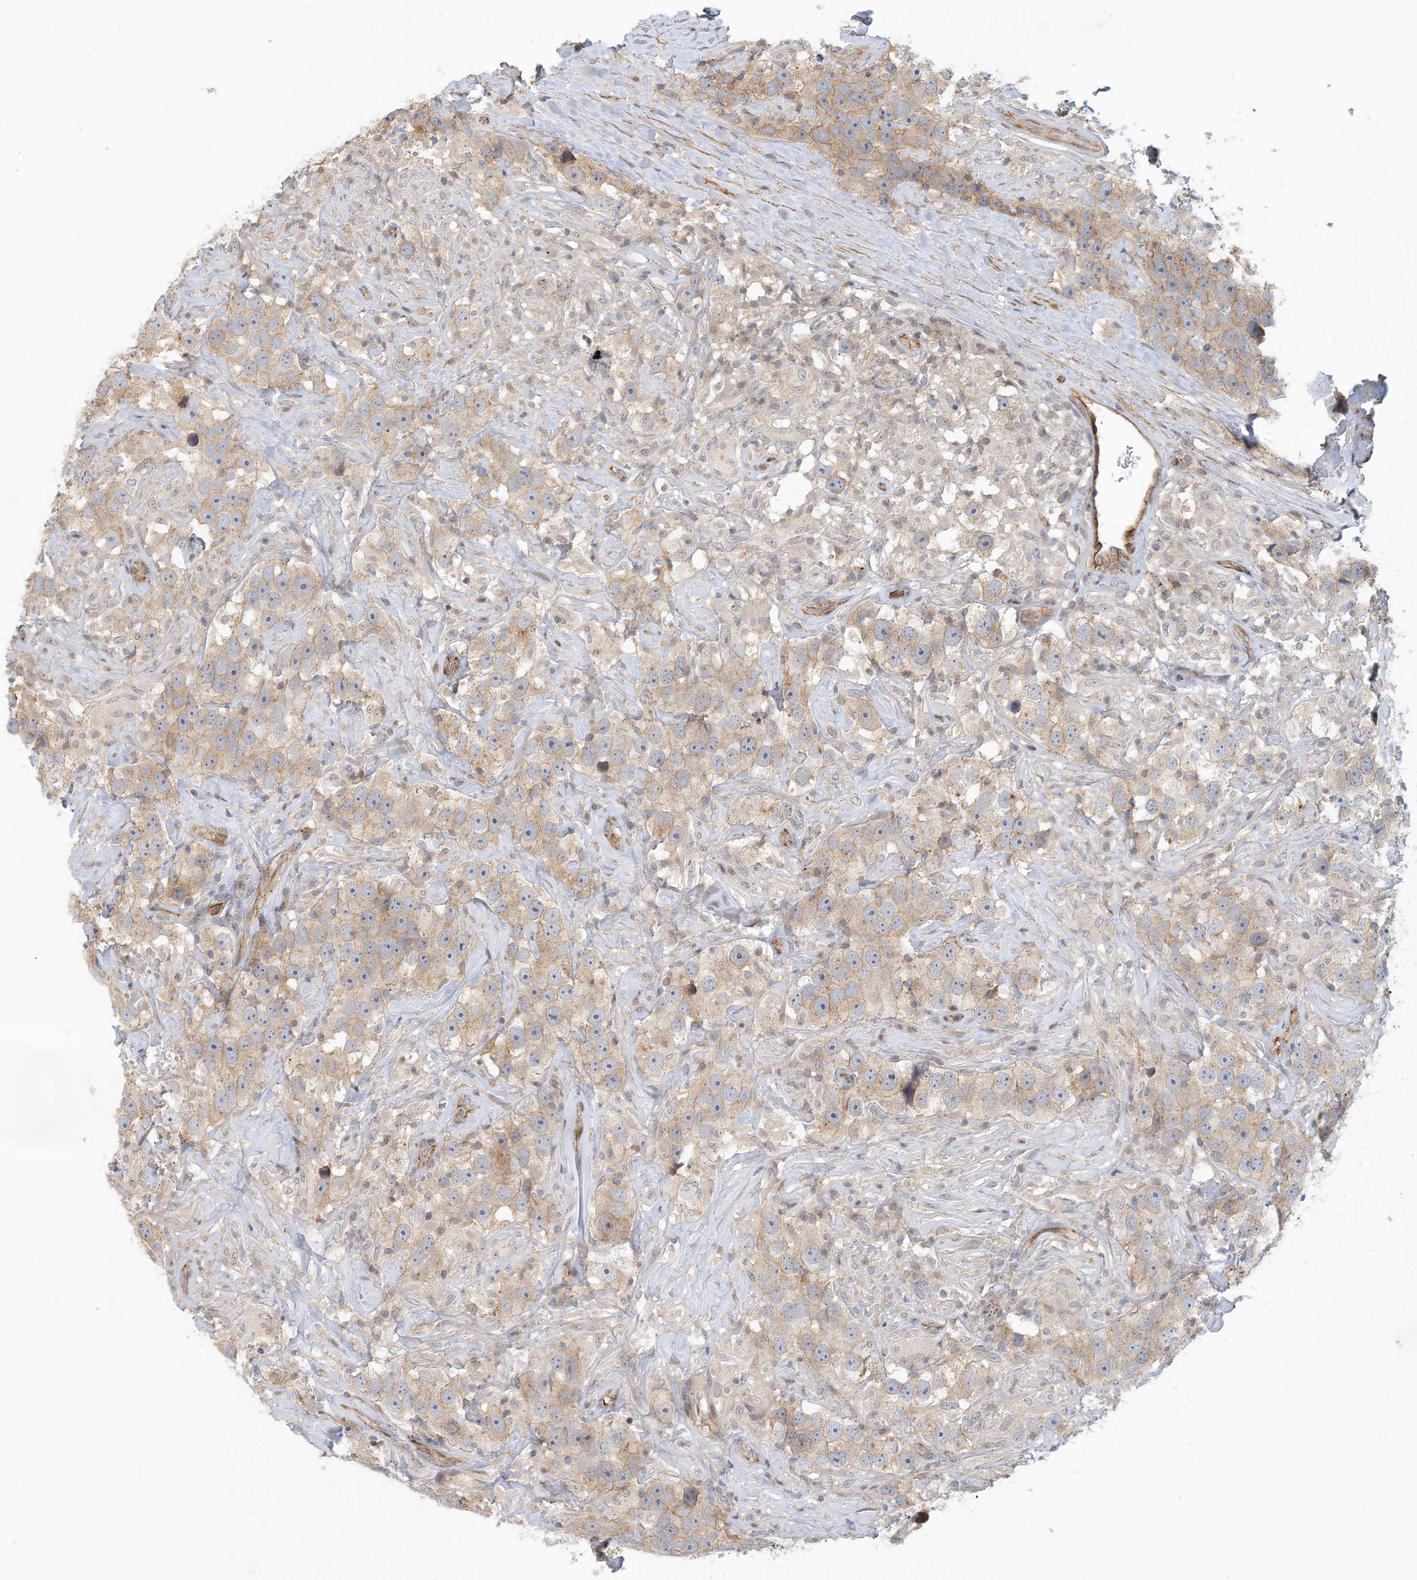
{"staining": {"intensity": "weak", "quantity": ">75%", "location": "cytoplasmic/membranous"}, "tissue": "testis cancer", "cell_type": "Tumor cells", "image_type": "cancer", "snomed": [{"axis": "morphology", "description": "Seminoma, NOS"}, {"axis": "topography", "description": "Testis"}], "caption": "Immunohistochemical staining of testis cancer (seminoma) displays low levels of weak cytoplasmic/membranous staining in approximately >75% of tumor cells. Immunohistochemistry stains the protein of interest in brown and the nuclei are stained blue.", "gene": "MAPKBP1", "patient": {"sex": "male", "age": 49}}